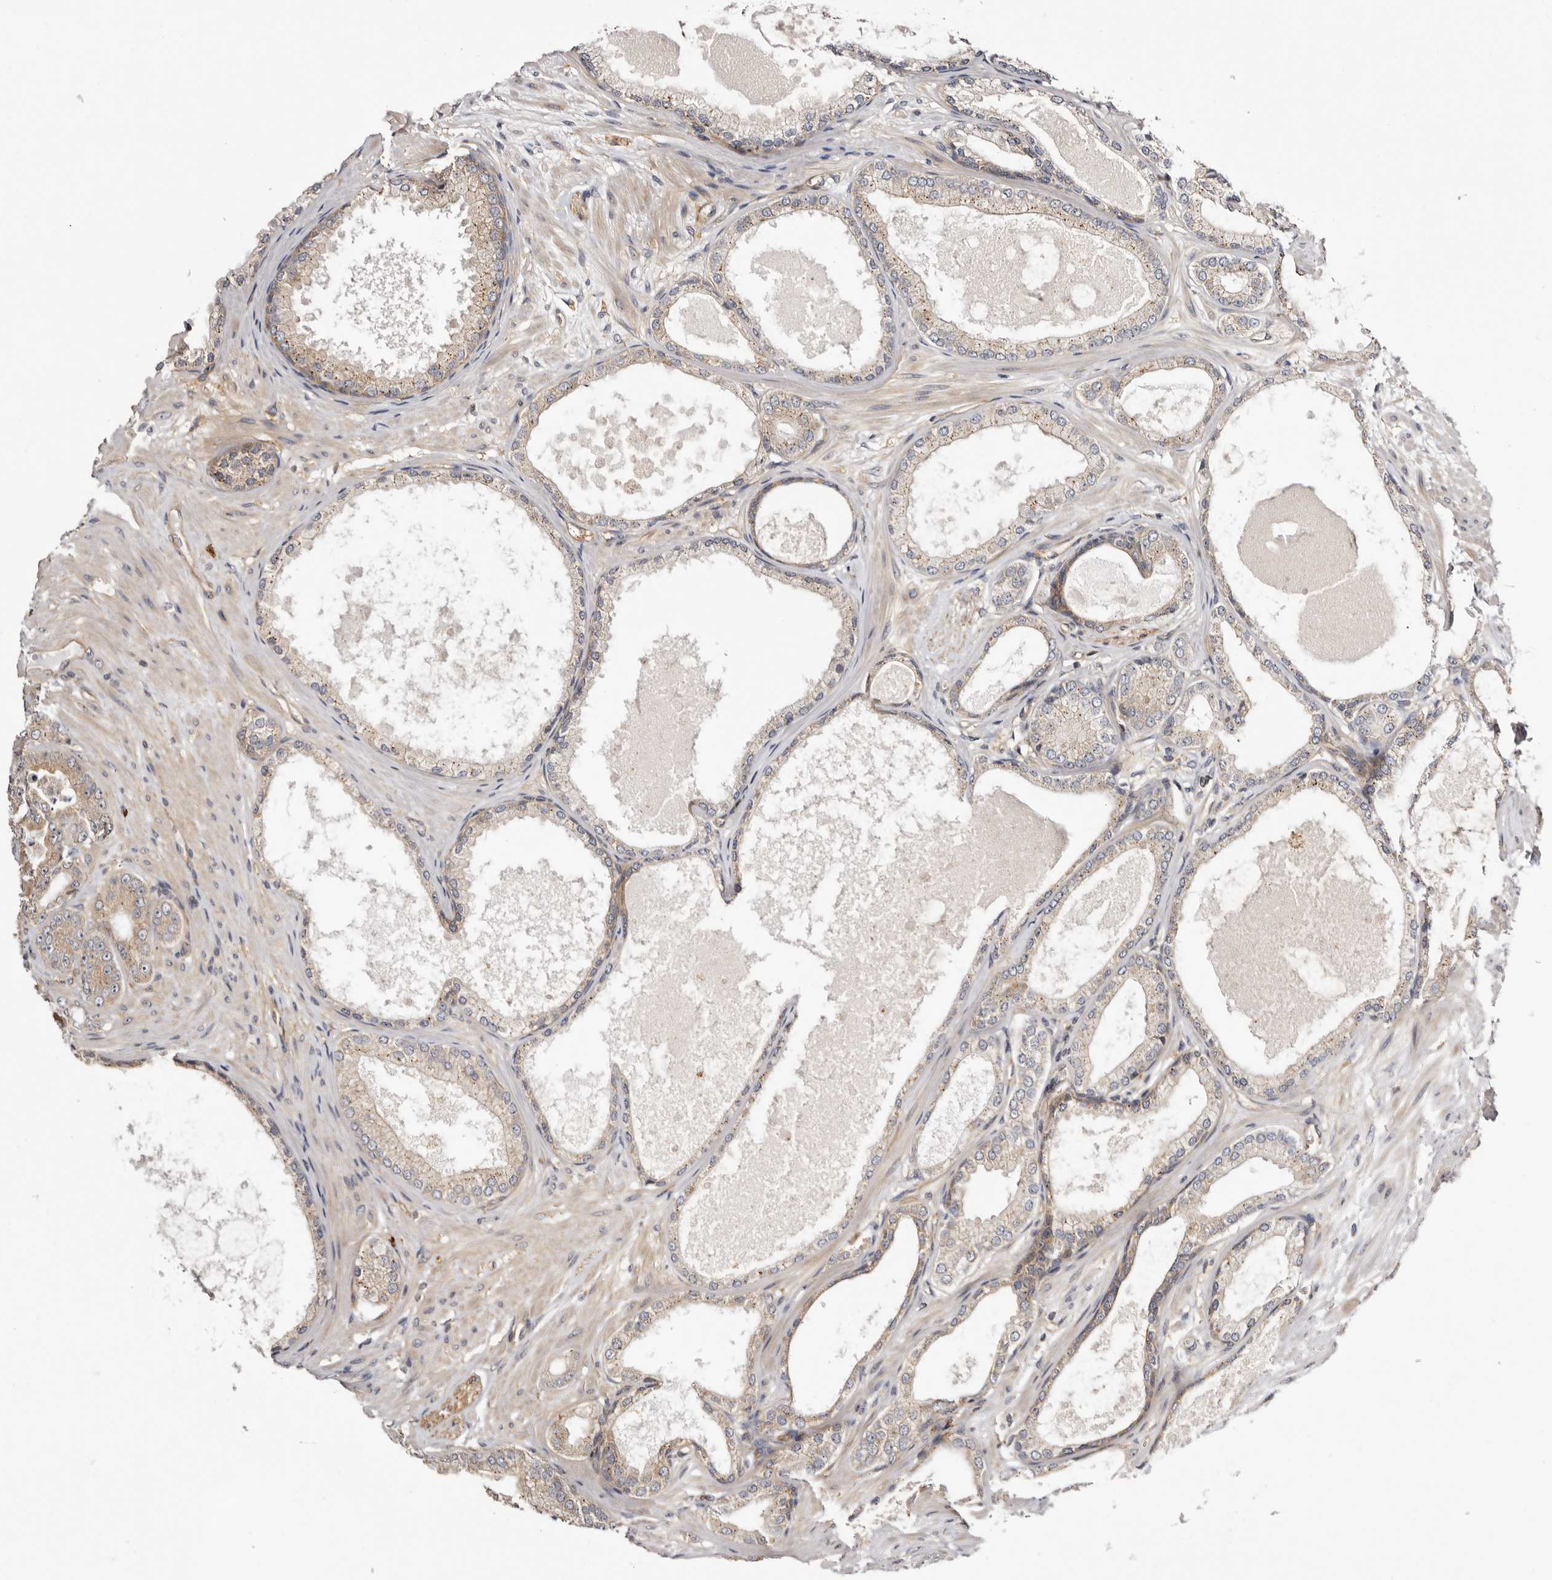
{"staining": {"intensity": "weak", "quantity": ">75%", "location": "cytoplasmic/membranous"}, "tissue": "prostate cancer", "cell_type": "Tumor cells", "image_type": "cancer", "snomed": [{"axis": "morphology", "description": "Adenocarcinoma, Low grade"}, {"axis": "topography", "description": "Prostate"}], "caption": "Low-grade adenocarcinoma (prostate) stained for a protein shows weak cytoplasmic/membranous positivity in tumor cells.", "gene": "PANK4", "patient": {"sex": "male", "age": 63}}